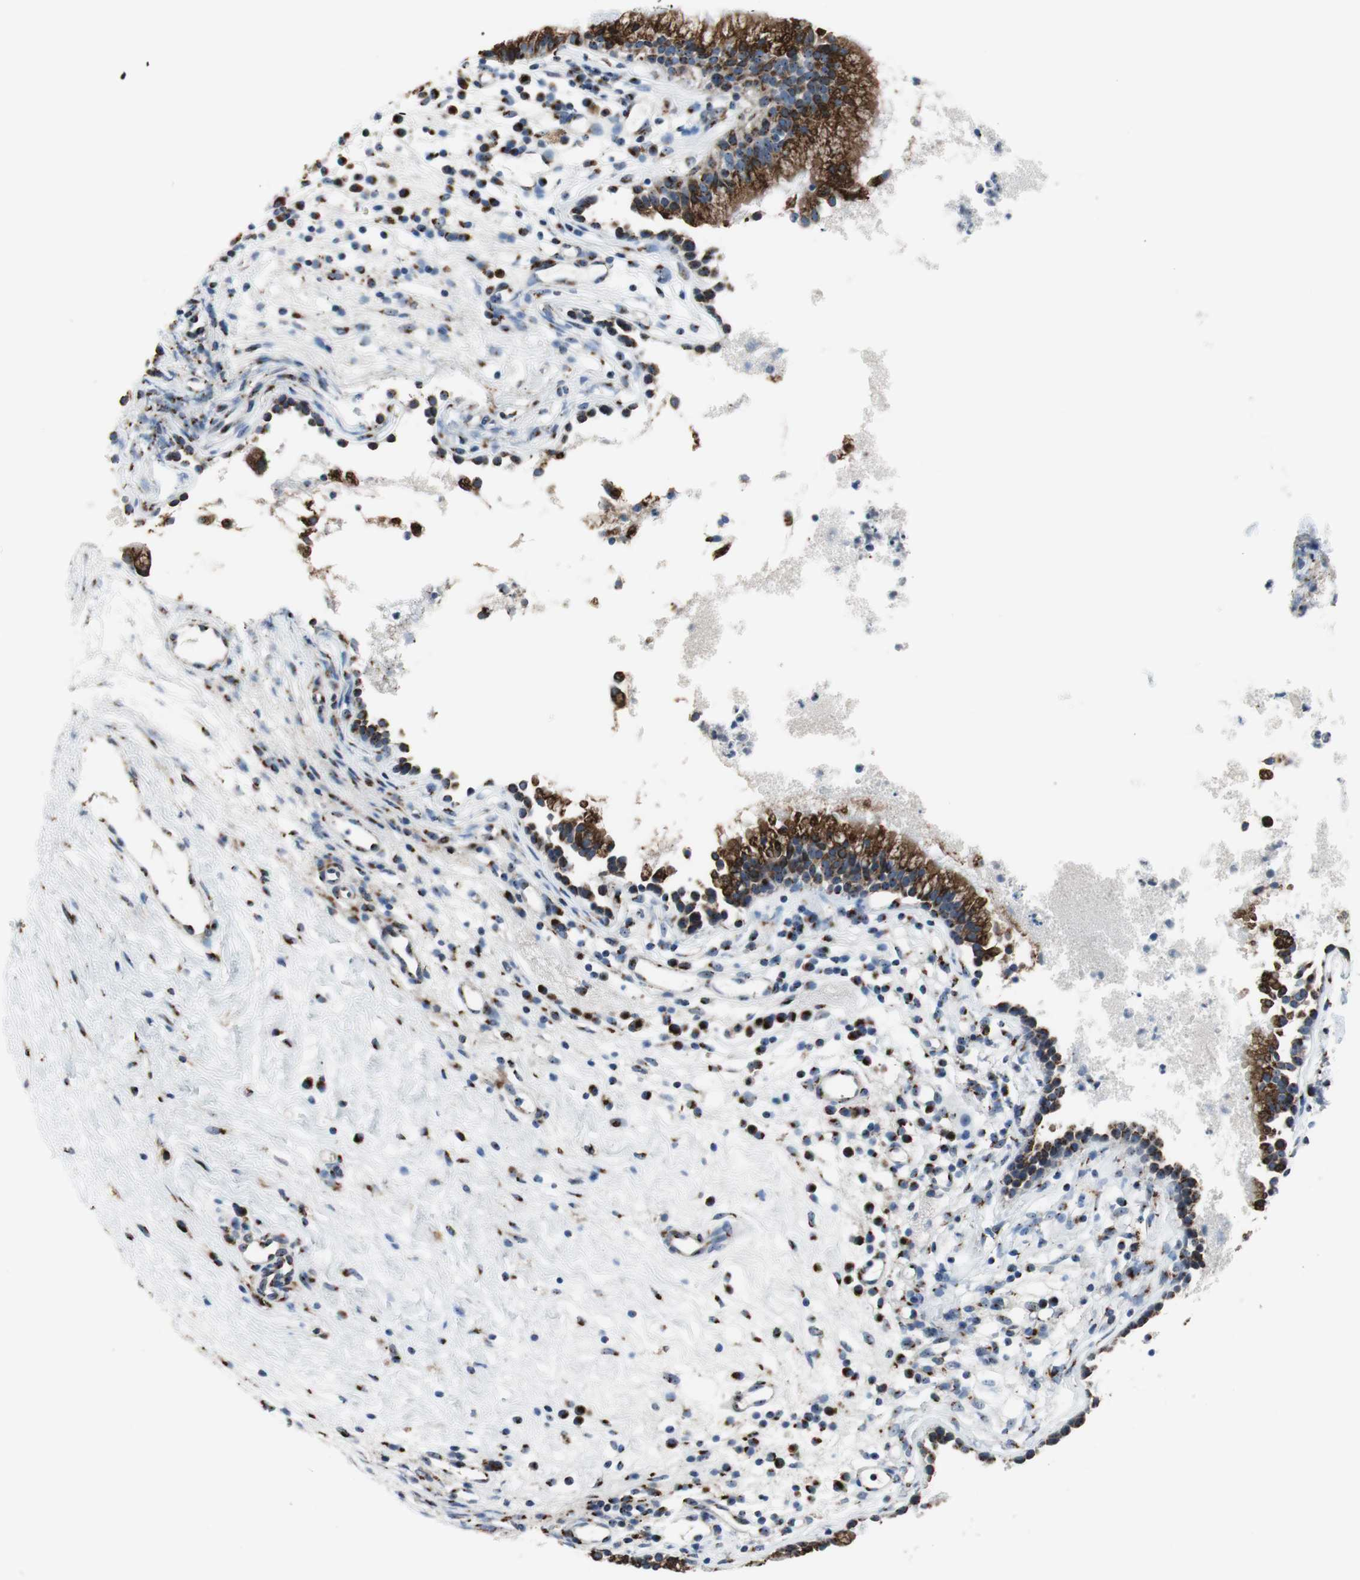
{"staining": {"intensity": "strong", "quantity": ">75%", "location": "cytoplasmic/membranous"}, "tissue": "nasopharynx", "cell_type": "Respiratory epithelial cells", "image_type": "normal", "snomed": [{"axis": "morphology", "description": "Normal tissue, NOS"}, {"axis": "topography", "description": "Nasopharynx"}], "caption": "Immunohistochemistry (IHC) histopathology image of benign nasopharynx: human nasopharynx stained using immunohistochemistry exhibits high levels of strong protein expression localized specifically in the cytoplasmic/membranous of respiratory epithelial cells, appearing as a cytoplasmic/membranous brown color.", "gene": "TMED7", "patient": {"sex": "male", "age": 21}}